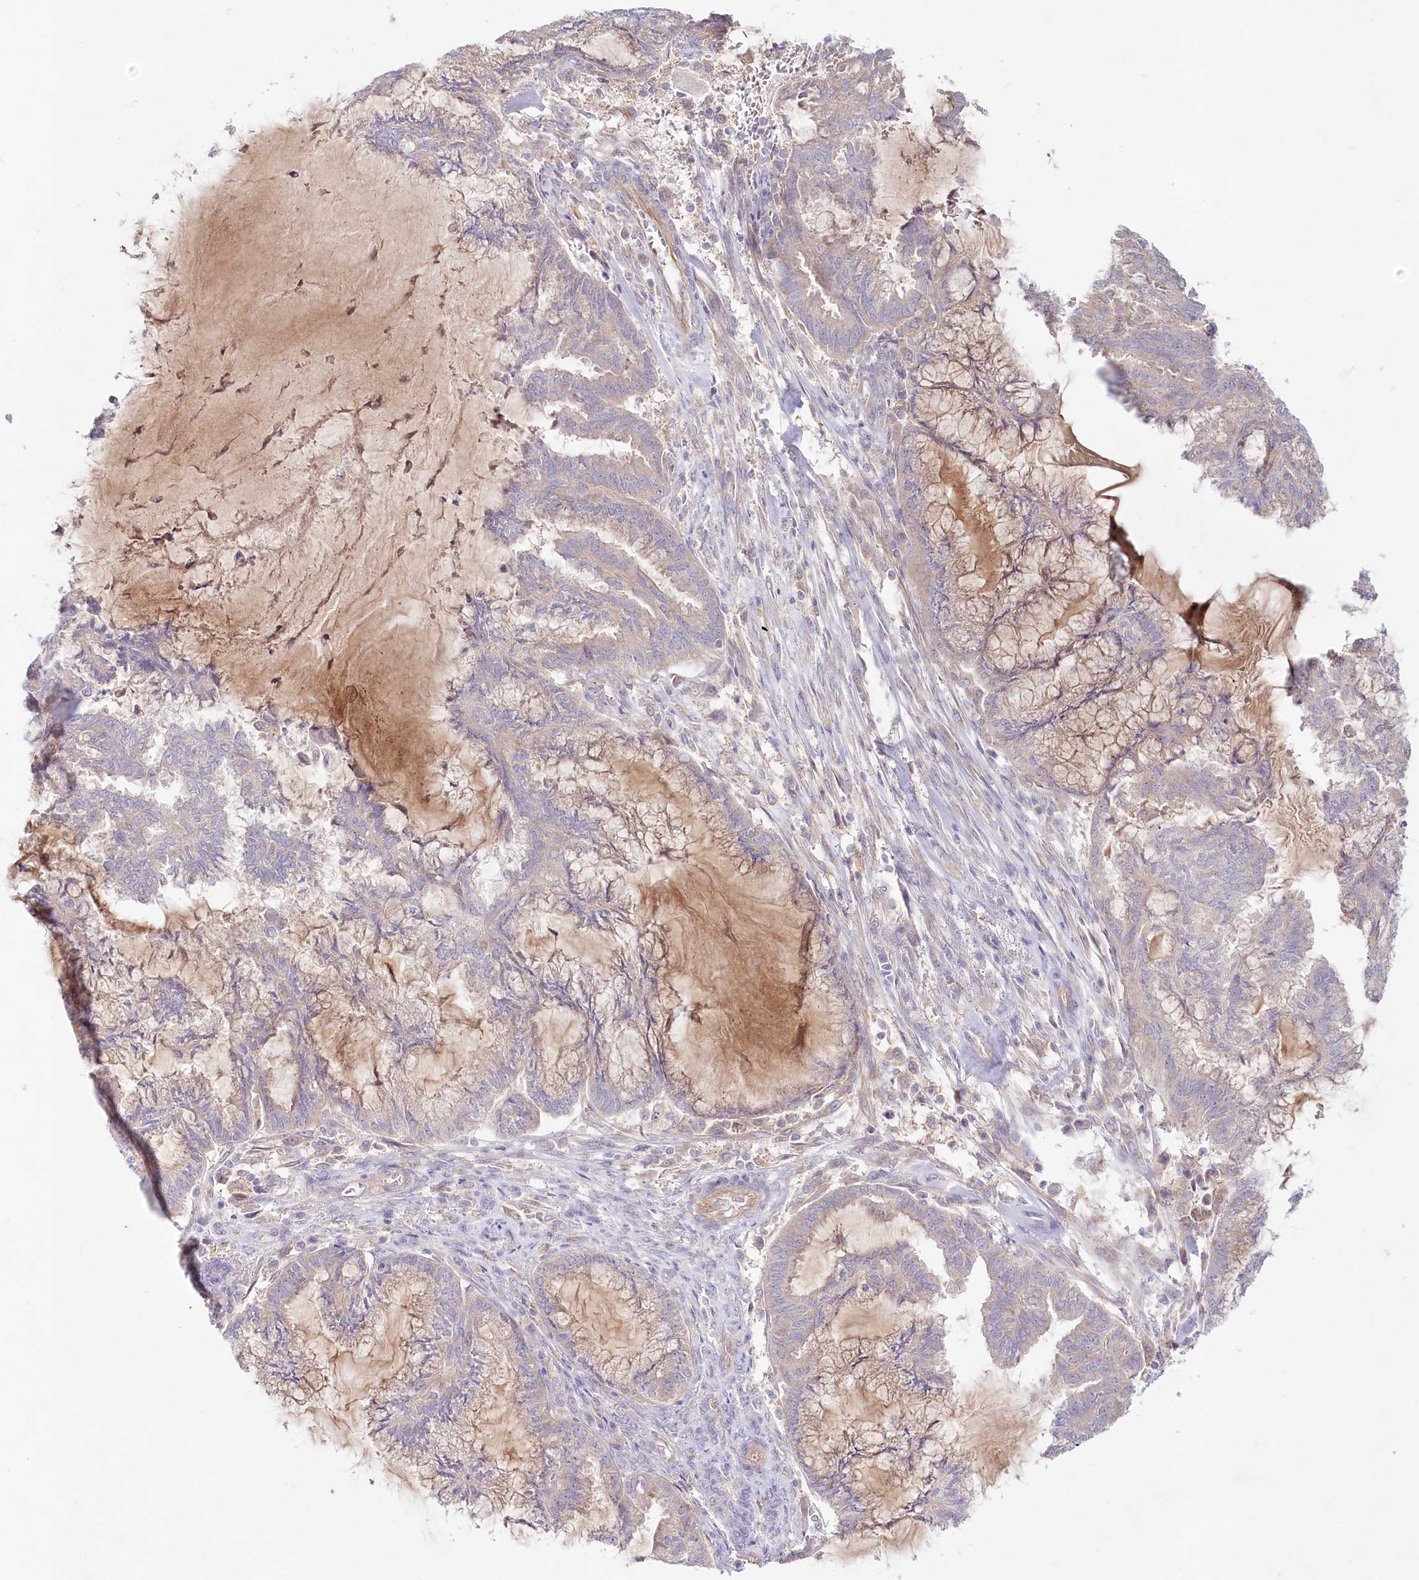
{"staining": {"intensity": "negative", "quantity": "none", "location": "none"}, "tissue": "endometrial cancer", "cell_type": "Tumor cells", "image_type": "cancer", "snomed": [{"axis": "morphology", "description": "Adenocarcinoma, NOS"}, {"axis": "topography", "description": "Endometrium"}], "caption": "Tumor cells are negative for protein expression in human endometrial cancer.", "gene": "TNIP1", "patient": {"sex": "female", "age": 86}}